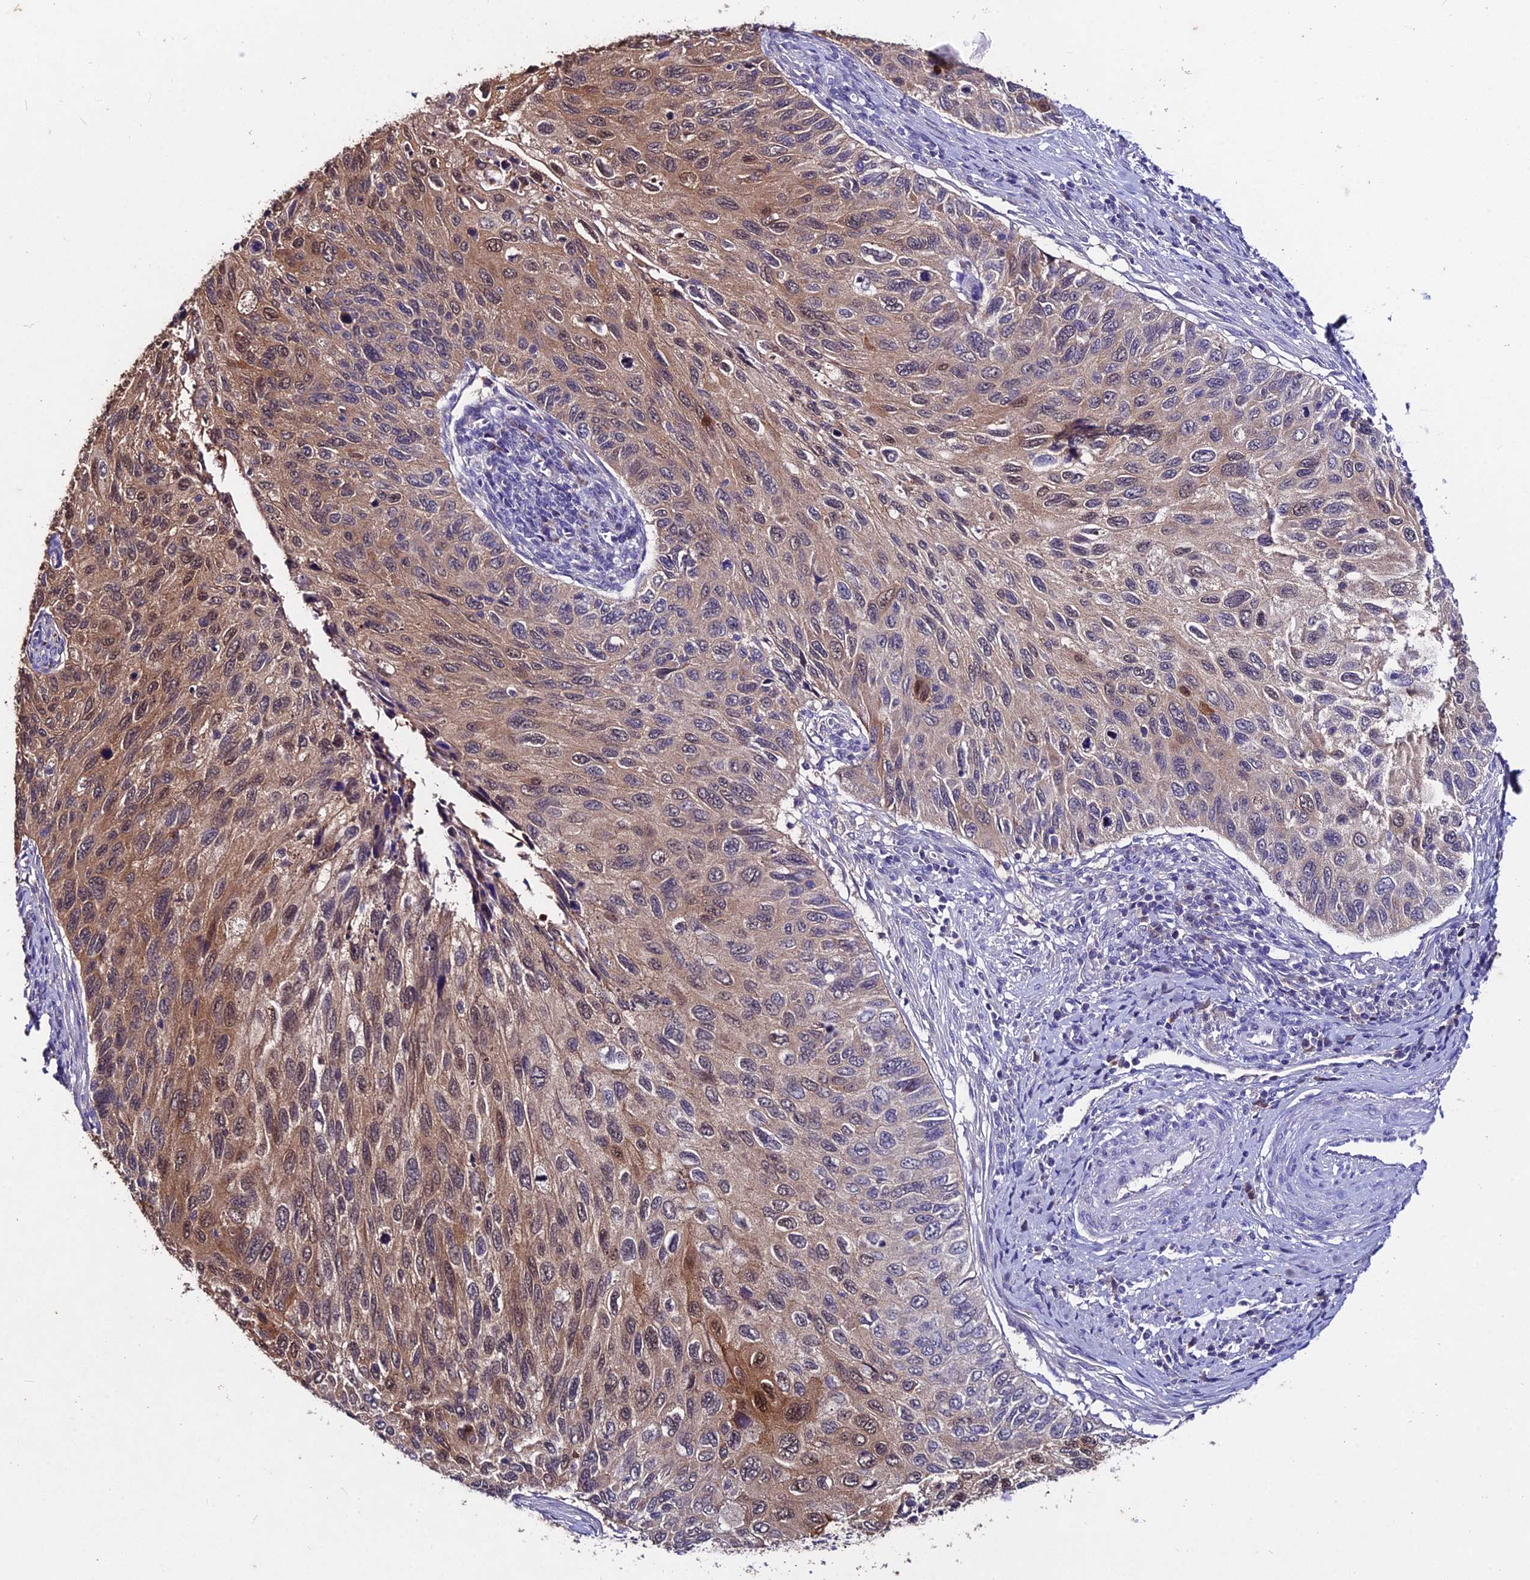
{"staining": {"intensity": "moderate", "quantity": "25%-75%", "location": "cytoplasmic/membranous,nuclear"}, "tissue": "cervical cancer", "cell_type": "Tumor cells", "image_type": "cancer", "snomed": [{"axis": "morphology", "description": "Squamous cell carcinoma, NOS"}, {"axis": "topography", "description": "Cervix"}], "caption": "Squamous cell carcinoma (cervical) stained for a protein (brown) shows moderate cytoplasmic/membranous and nuclear positive expression in approximately 25%-75% of tumor cells.", "gene": "LGALS7", "patient": {"sex": "female", "age": 70}}